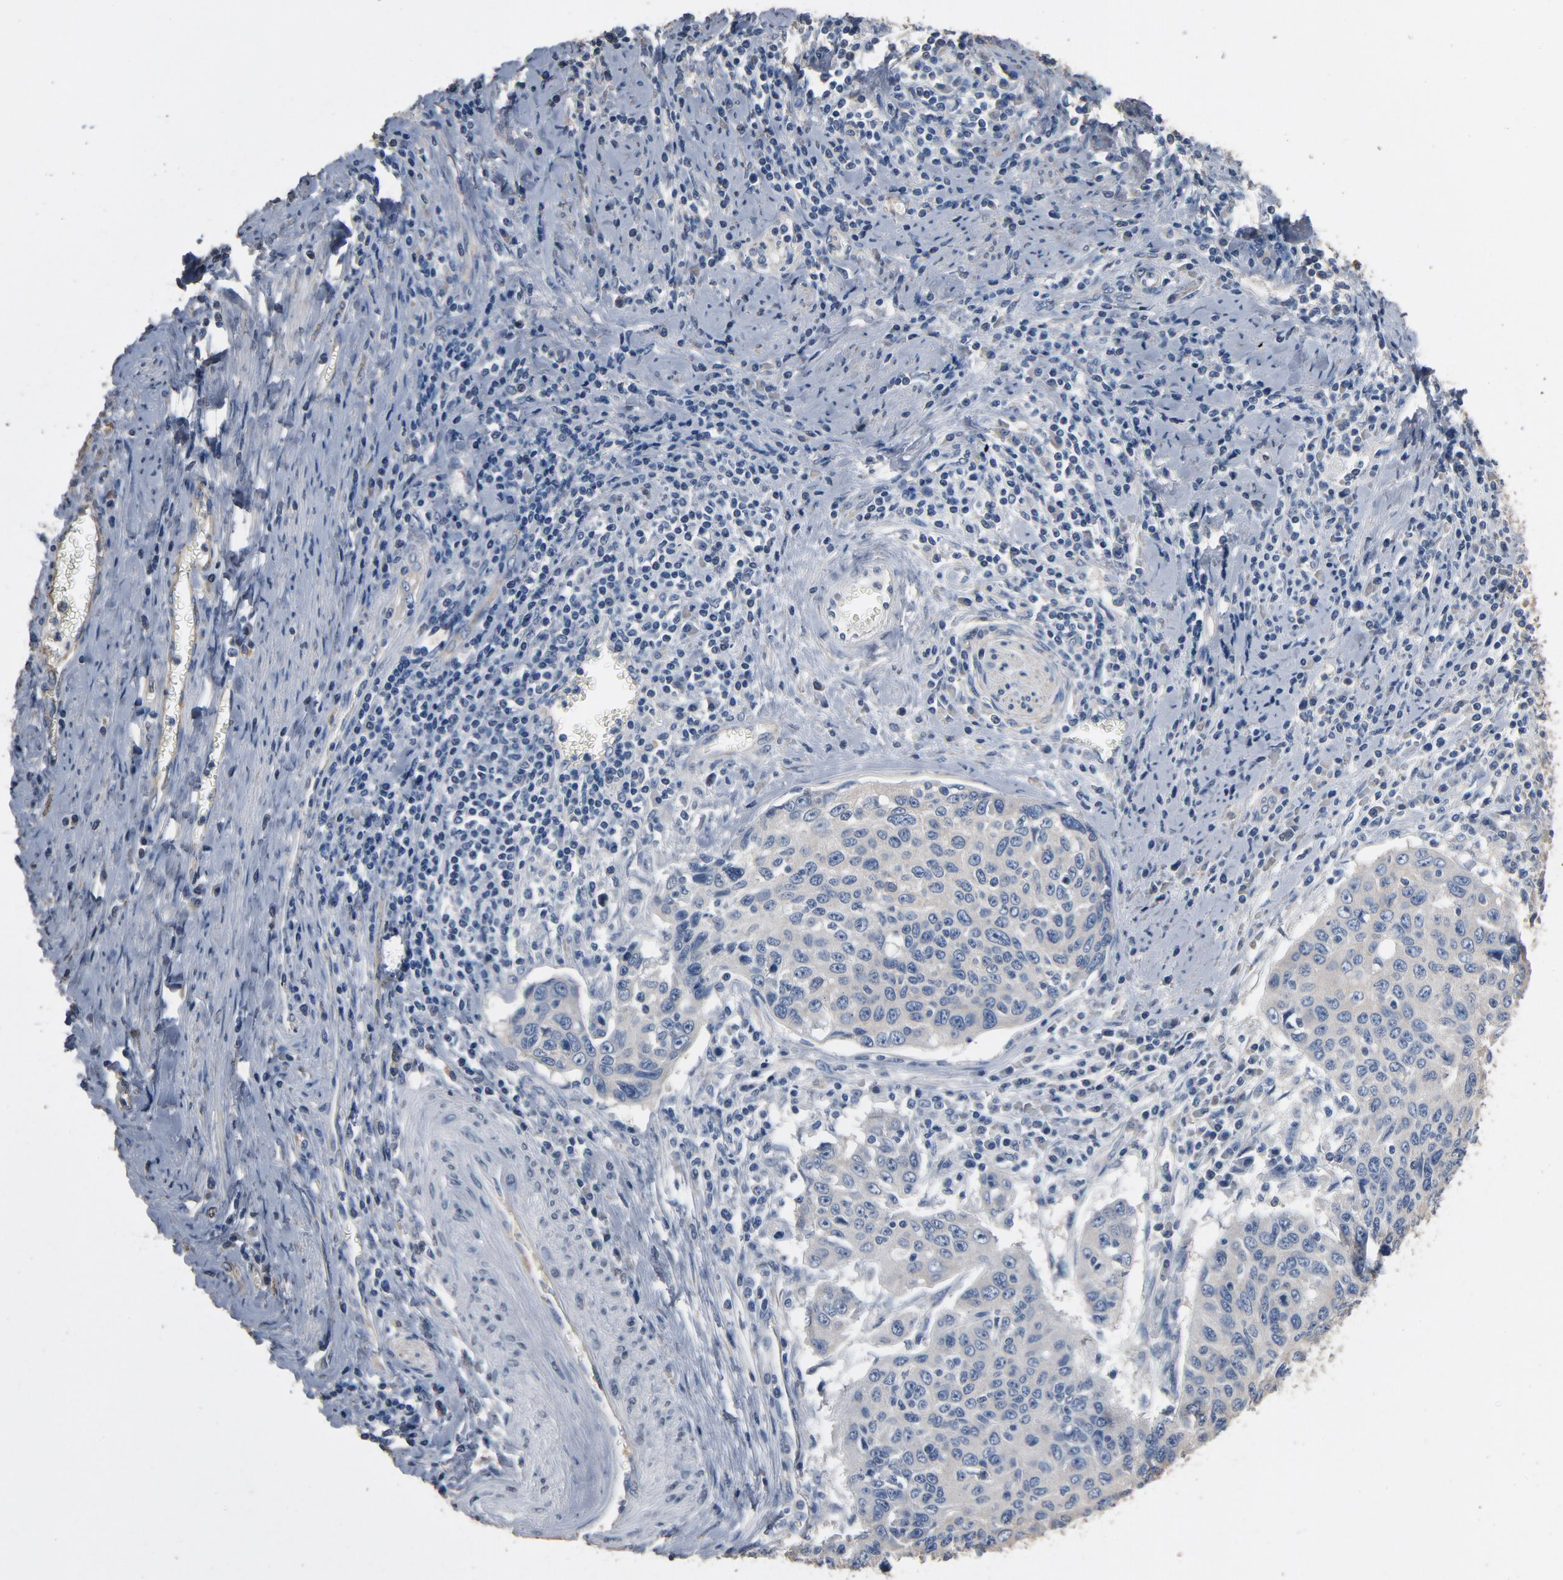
{"staining": {"intensity": "negative", "quantity": "none", "location": "none"}, "tissue": "cervical cancer", "cell_type": "Tumor cells", "image_type": "cancer", "snomed": [{"axis": "morphology", "description": "Squamous cell carcinoma, NOS"}, {"axis": "topography", "description": "Cervix"}], "caption": "An image of human cervical cancer is negative for staining in tumor cells. (DAB IHC, high magnification).", "gene": "SOX6", "patient": {"sex": "female", "age": 53}}